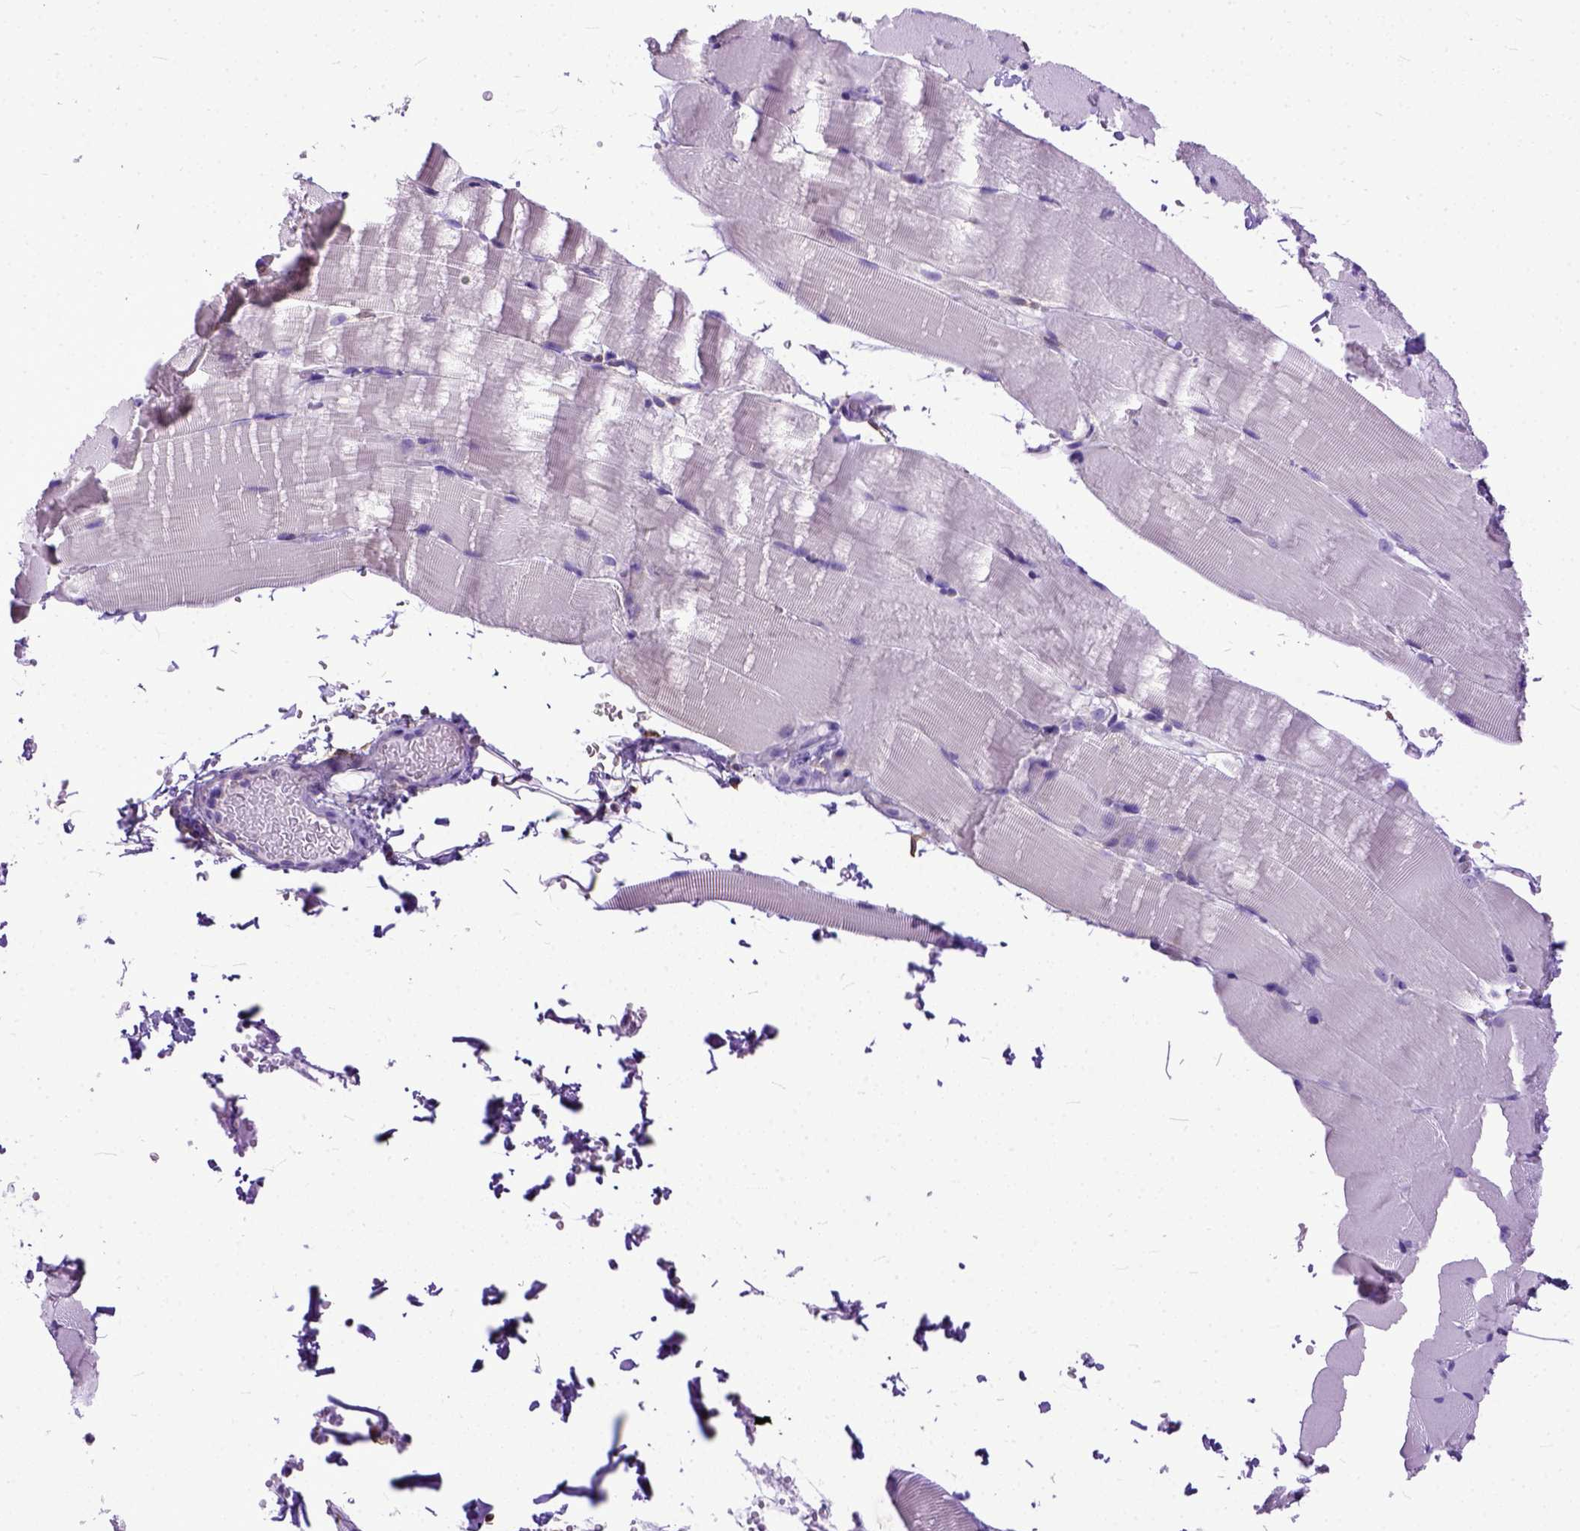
{"staining": {"intensity": "negative", "quantity": "none", "location": "none"}, "tissue": "skeletal muscle", "cell_type": "Myocytes", "image_type": "normal", "snomed": [{"axis": "morphology", "description": "Normal tissue, NOS"}, {"axis": "topography", "description": "Skeletal muscle"}], "caption": "IHC histopathology image of normal skeletal muscle stained for a protein (brown), which displays no staining in myocytes.", "gene": "PPL", "patient": {"sex": "female", "age": 37}}